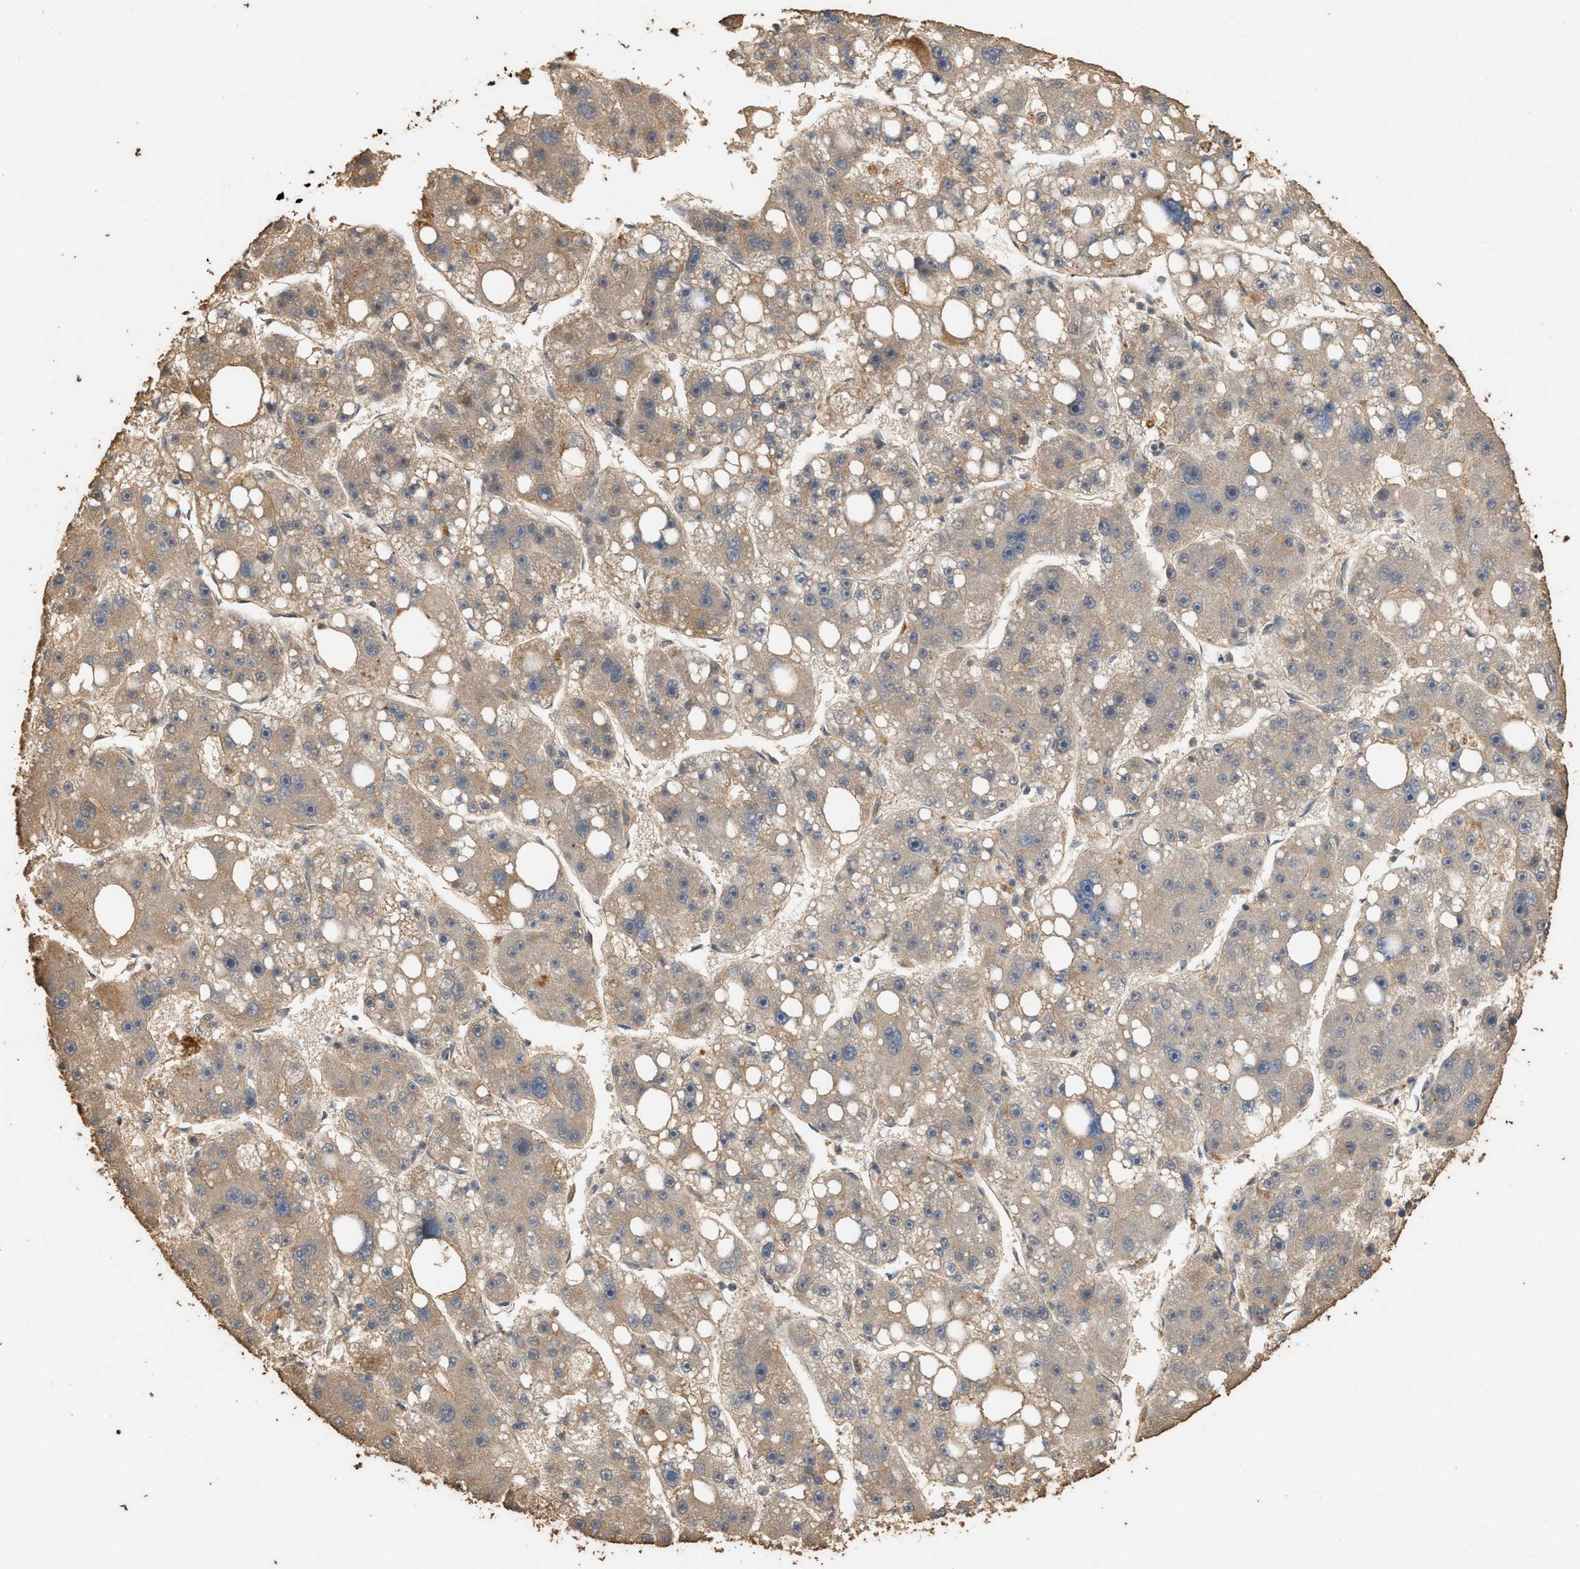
{"staining": {"intensity": "weak", "quantity": "25%-75%", "location": "cytoplasmic/membranous"}, "tissue": "liver cancer", "cell_type": "Tumor cells", "image_type": "cancer", "snomed": [{"axis": "morphology", "description": "Carcinoma, Hepatocellular, NOS"}, {"axis": "topography", "description": "Liver"}], "caption": "Immunohistochemical staining of human liver hepatocellular carcinoma exhibits weak cytoplasmic/membranous protein expression in approximately 25%-75% of tumor cells. (DAB (3,3'-diaminobenzidine) IHC, brown staining for protein, blue staining for nuclei).", "gene": "DCAF7", "patient": {"sex": "female", "age": 61}}